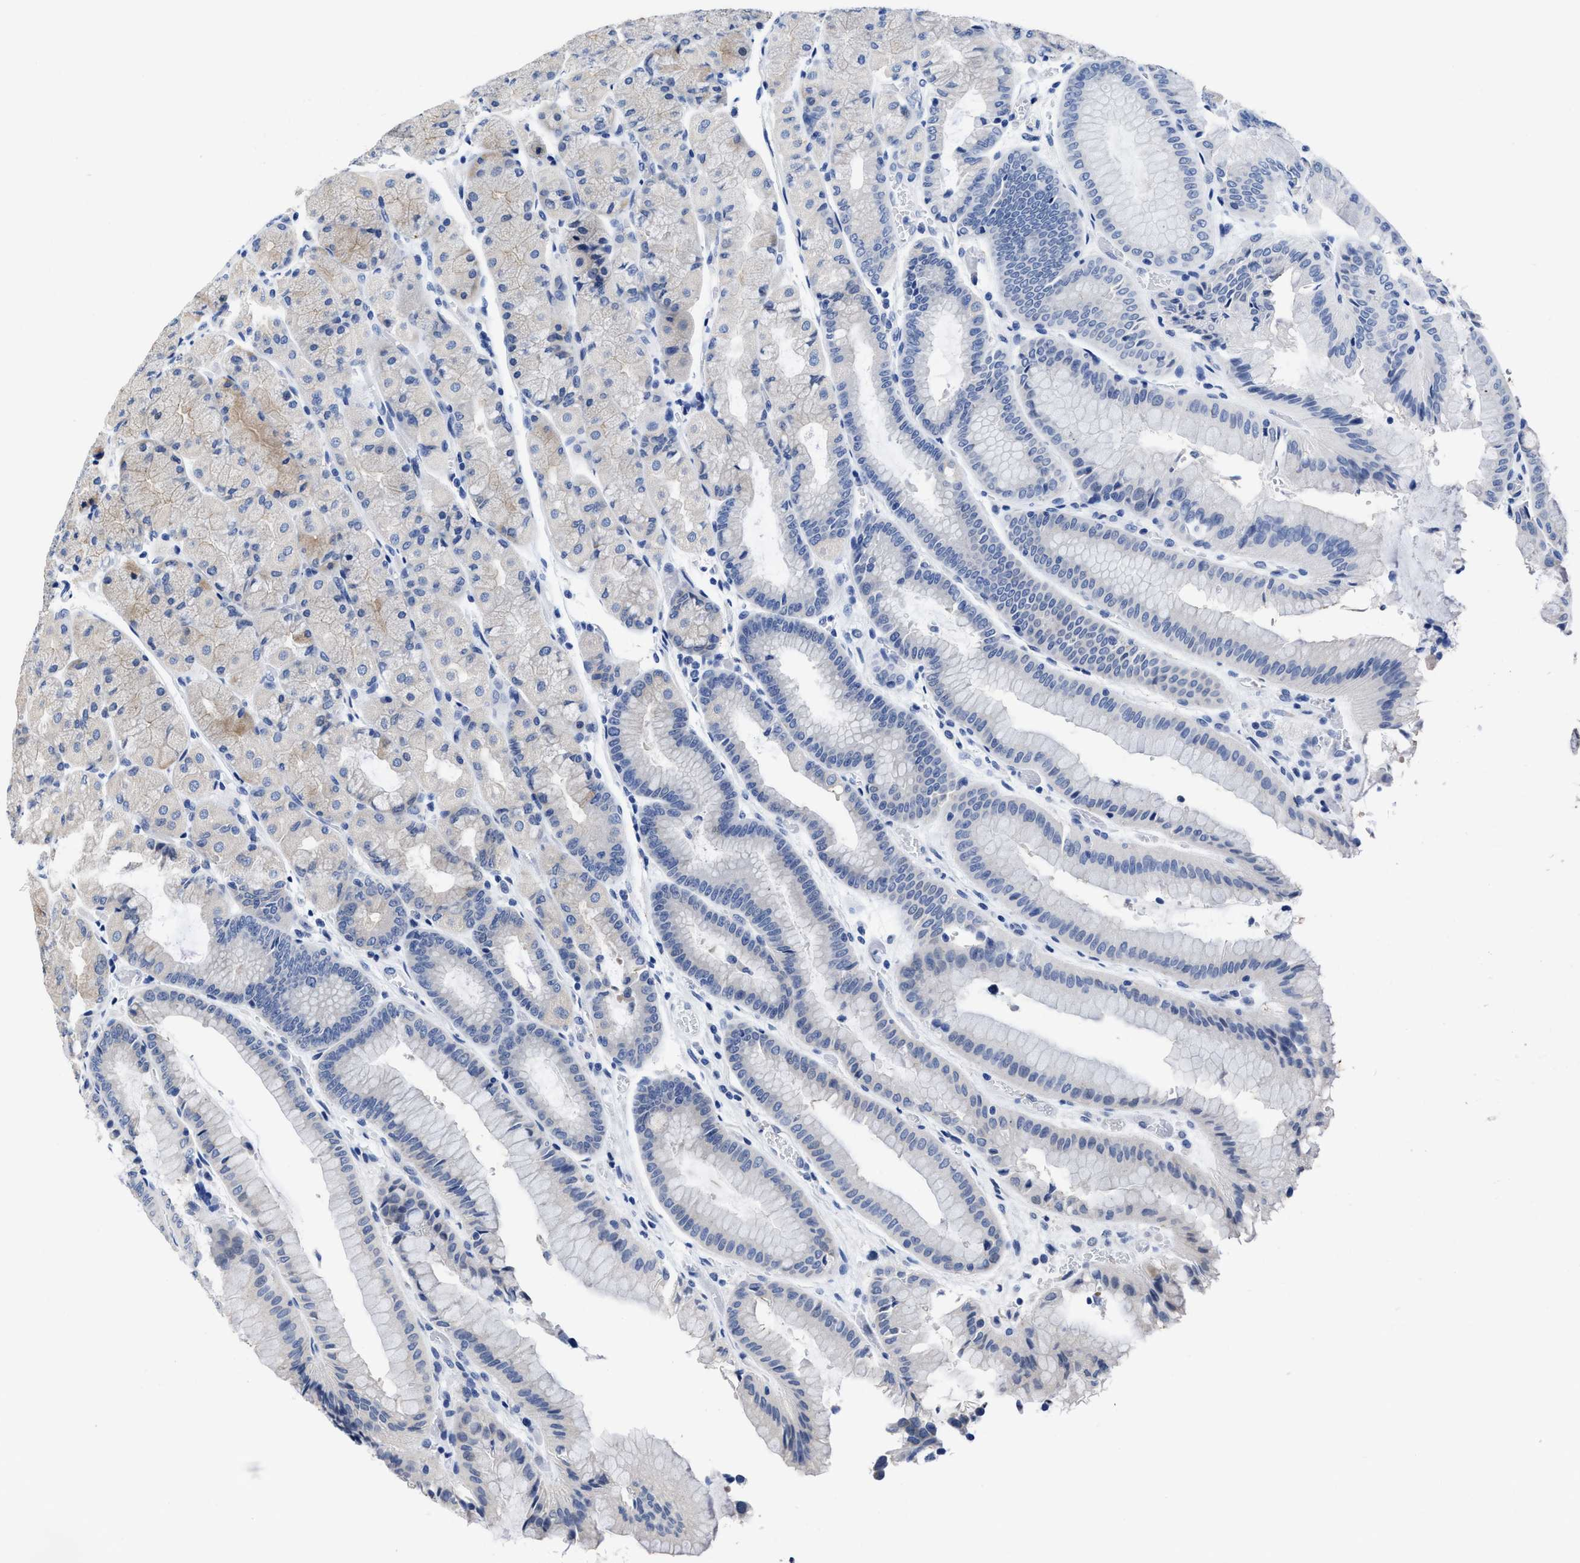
{"staining": {"intensity": "weak", "quantity": "<25%", "location": "cytoplasmic/membranous"}, "tissue": "stomach", "cell_type": "Glandular cells", "image_type": "normal", "snomed": [{"axis": "morphology", "description": "Normal tissue, NOS"}, {"axis": "morphology", "description": "Carcinoid, malignant, NOS"}, {"axis": "topography", "description": "Stomach, upper"}], "caption": "DAB (3,3'-diaminobenzidine) immunohistochemical staining of unremarkable human stomach shows no significant positivity in glandular cells.", "gene": "HOOK1", "patient": {"sex": "male", "age": 39}}